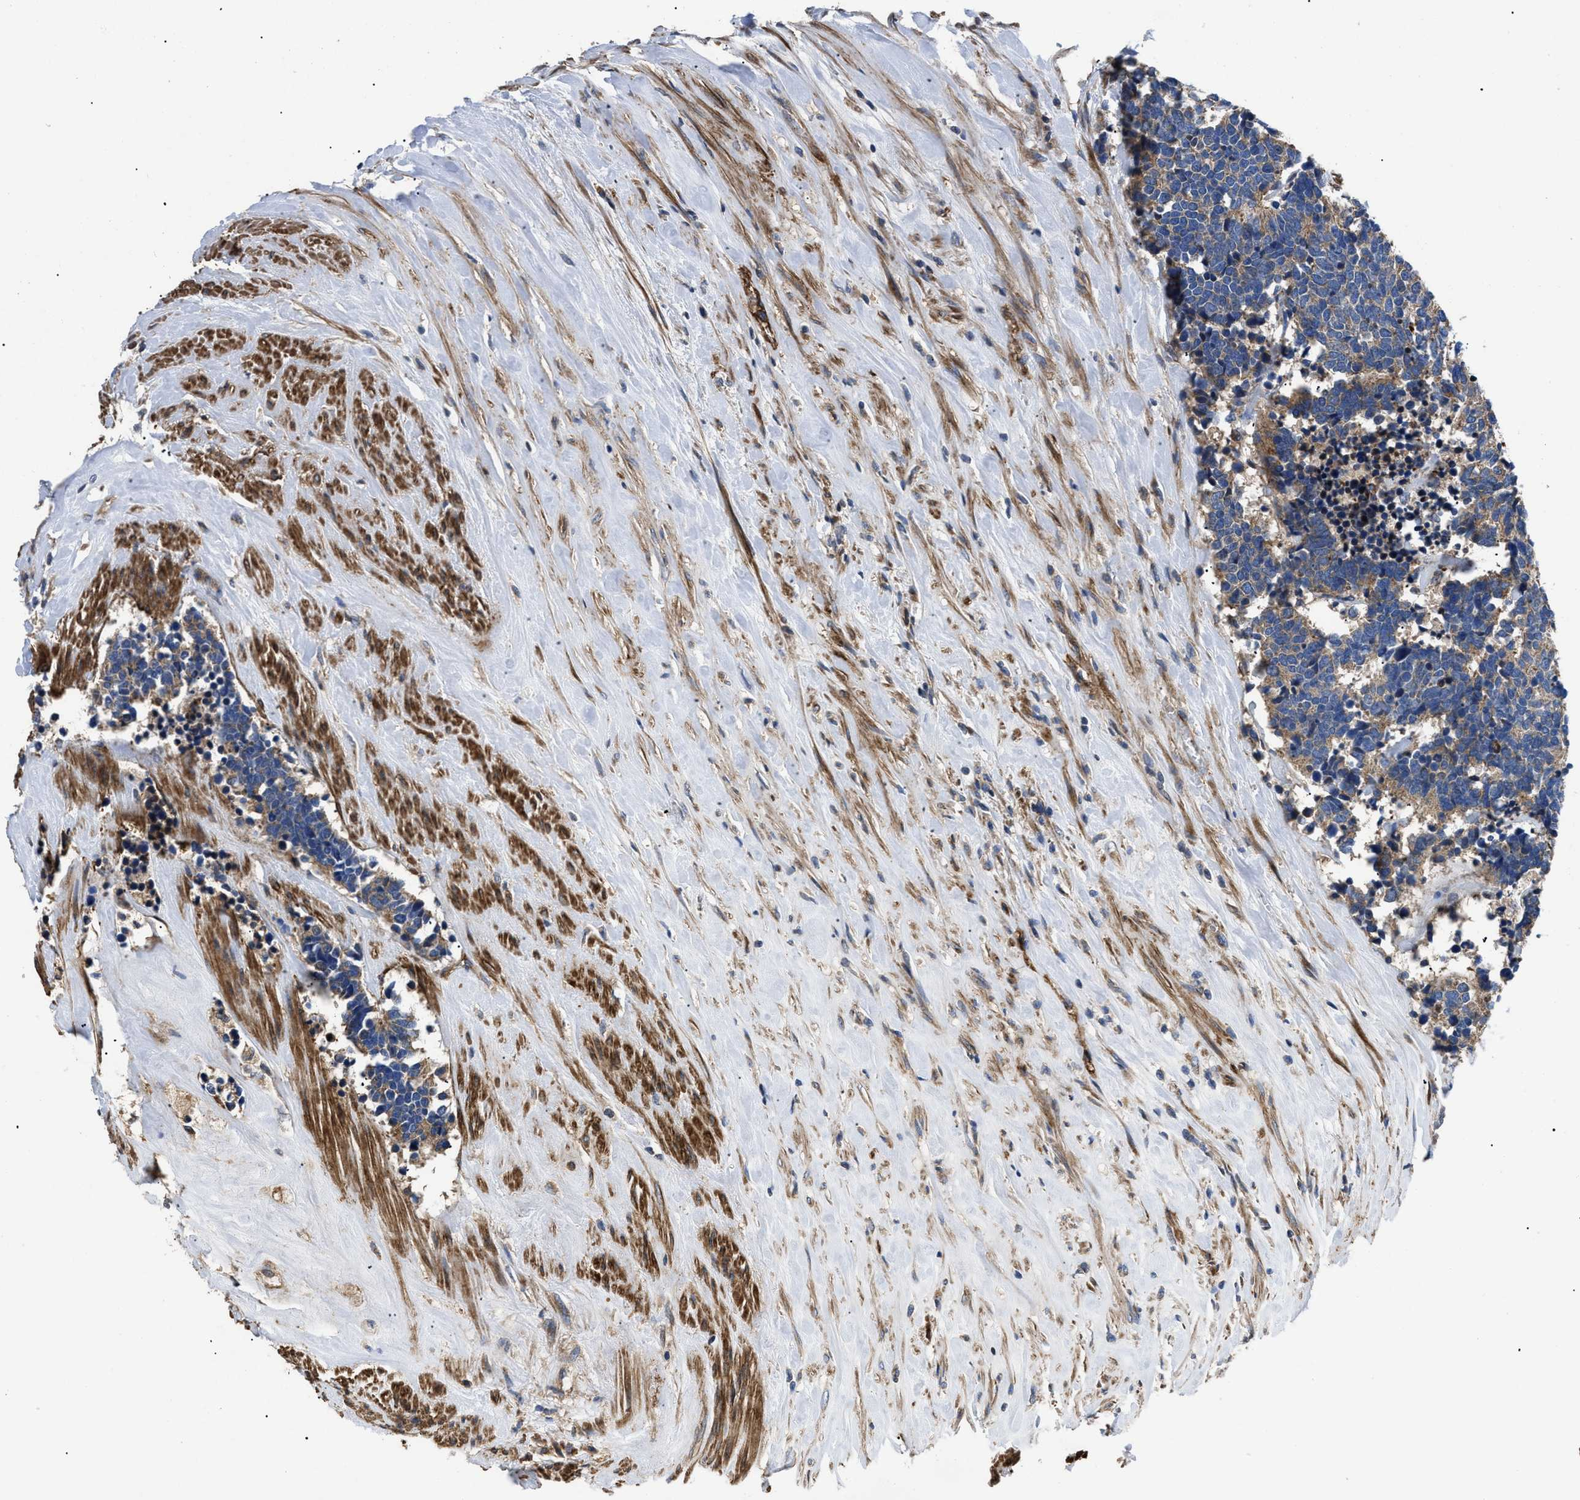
{"staining": {"intensity": "weak", "quantity": ">75%", "location": "cytoplasmic/membranous"}, "tissue": "carcinoid", "cell_type": "Tumor cells", "image_type": "cancer", "snomed": [{"axis": "morphology", "description": "Carcinoma, NOS"}, {"axis": "morphology", "description": "Carcinoid, malignant, NOS"}, {"axis": "topography", "description": "Urinary bladder"}], "caption": "Immunohistochemical staining of malignant carcinoid demonstrates low levels of weak cytoplasmic/membranous expression in about >75% of tumor cells.", "gene": "NT5E", "patient": {"sex": "male", "age": 57}}